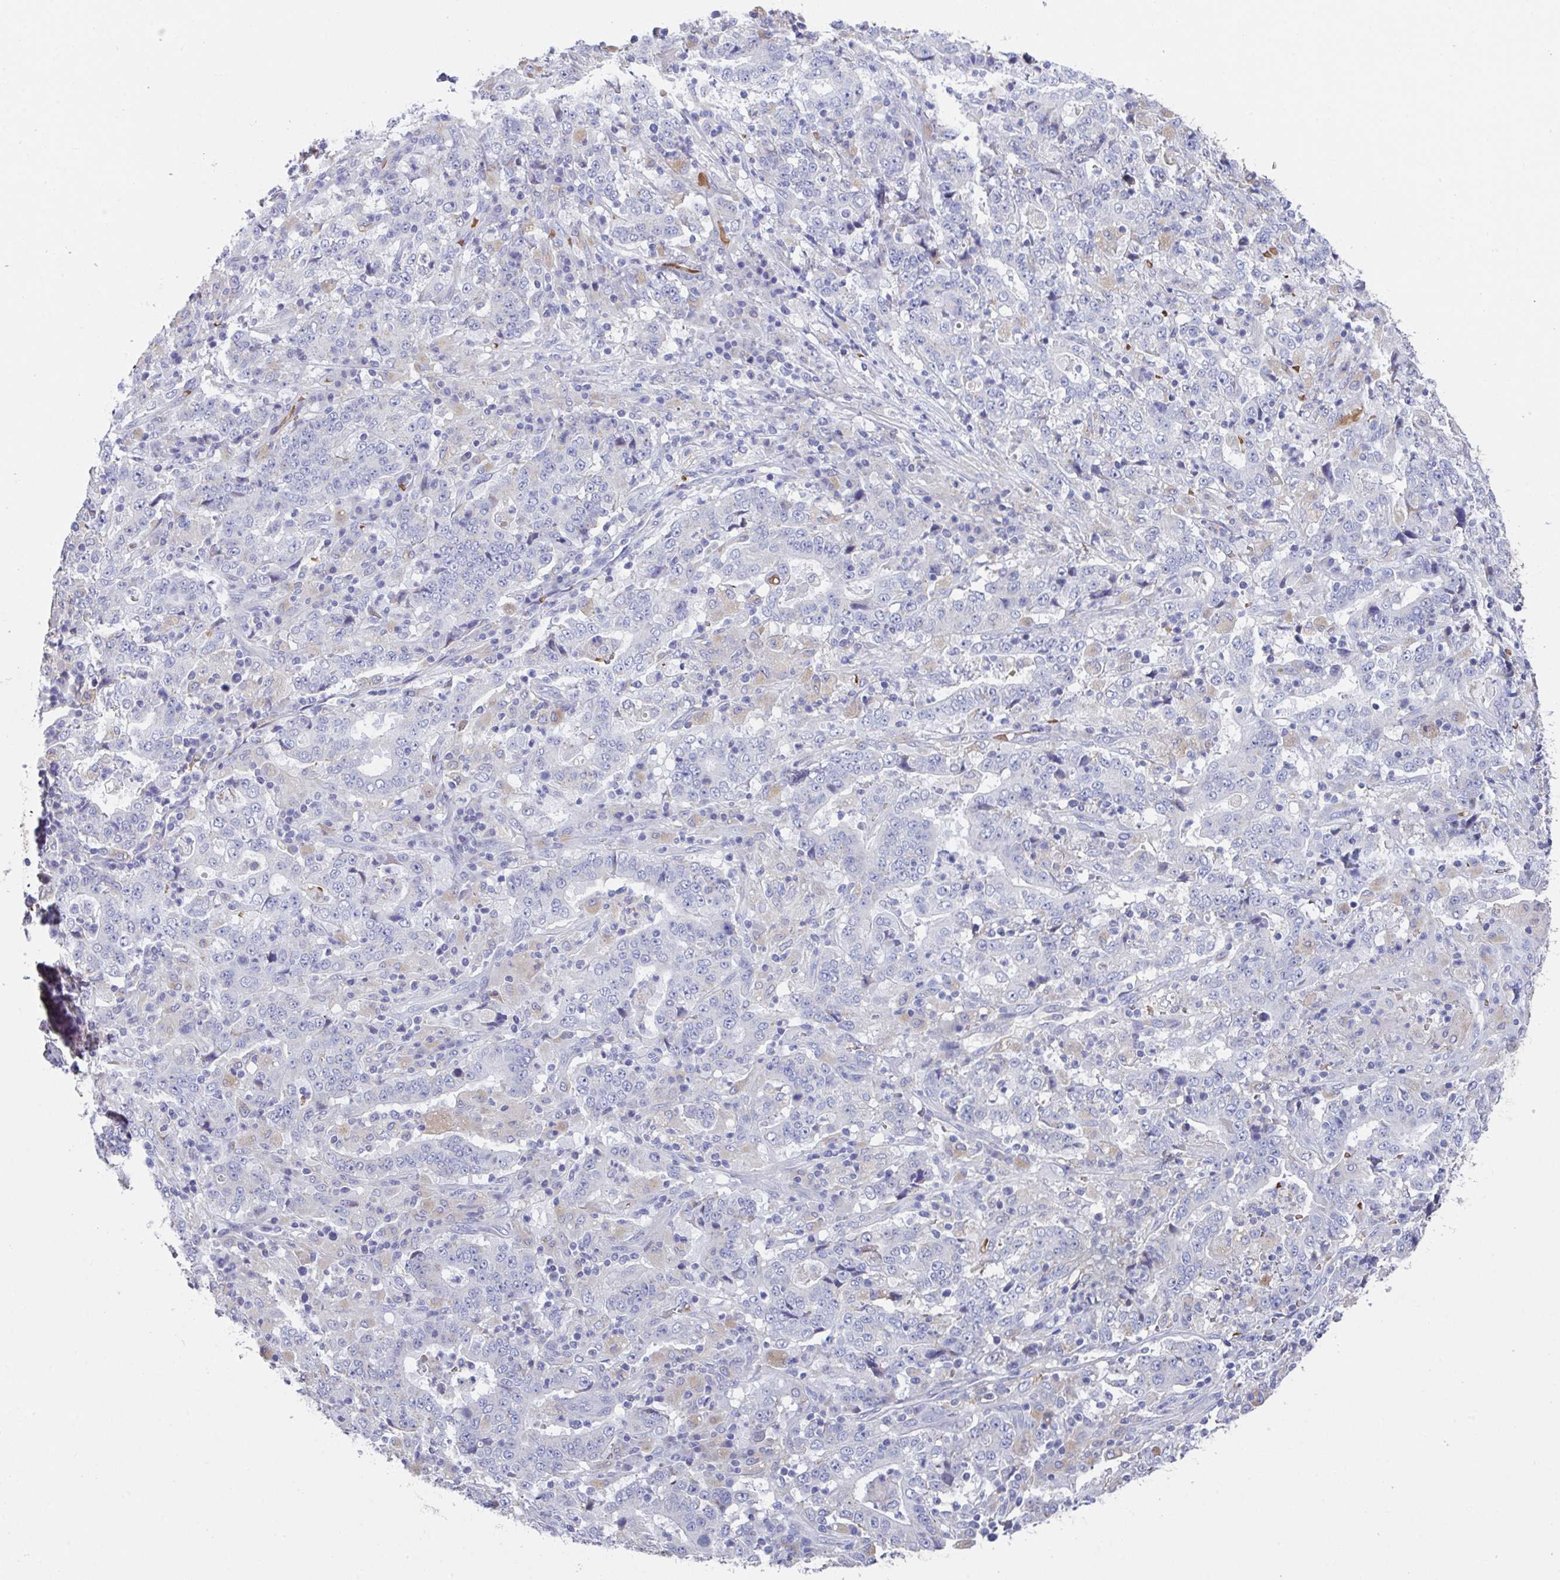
{"staining": {"intensity": "negative", "quantity": "none", "location": "none"}, "tissue": "stomach cancer", "cell_type": "Tumor cells", "image_type": "cancer", "snomed": [{"axis": "morphology", "description": "Normal tissue, NOS"}, {"axis": "morphology", "description": "Adenocarcinoma, NOS"}, {"axis": "topography", "description": "Stomach, upper"}, {"axis": "topography", "description": "Stomach"}], "caption": "Histopathology image shows no protein staining in tumor cells of stomach cancer tissue. (Immunohistochemistry, brightfield microscopy, high magnification).", "gene": "TFAP2C", "patient": {"sex": "male", "age": 59}}